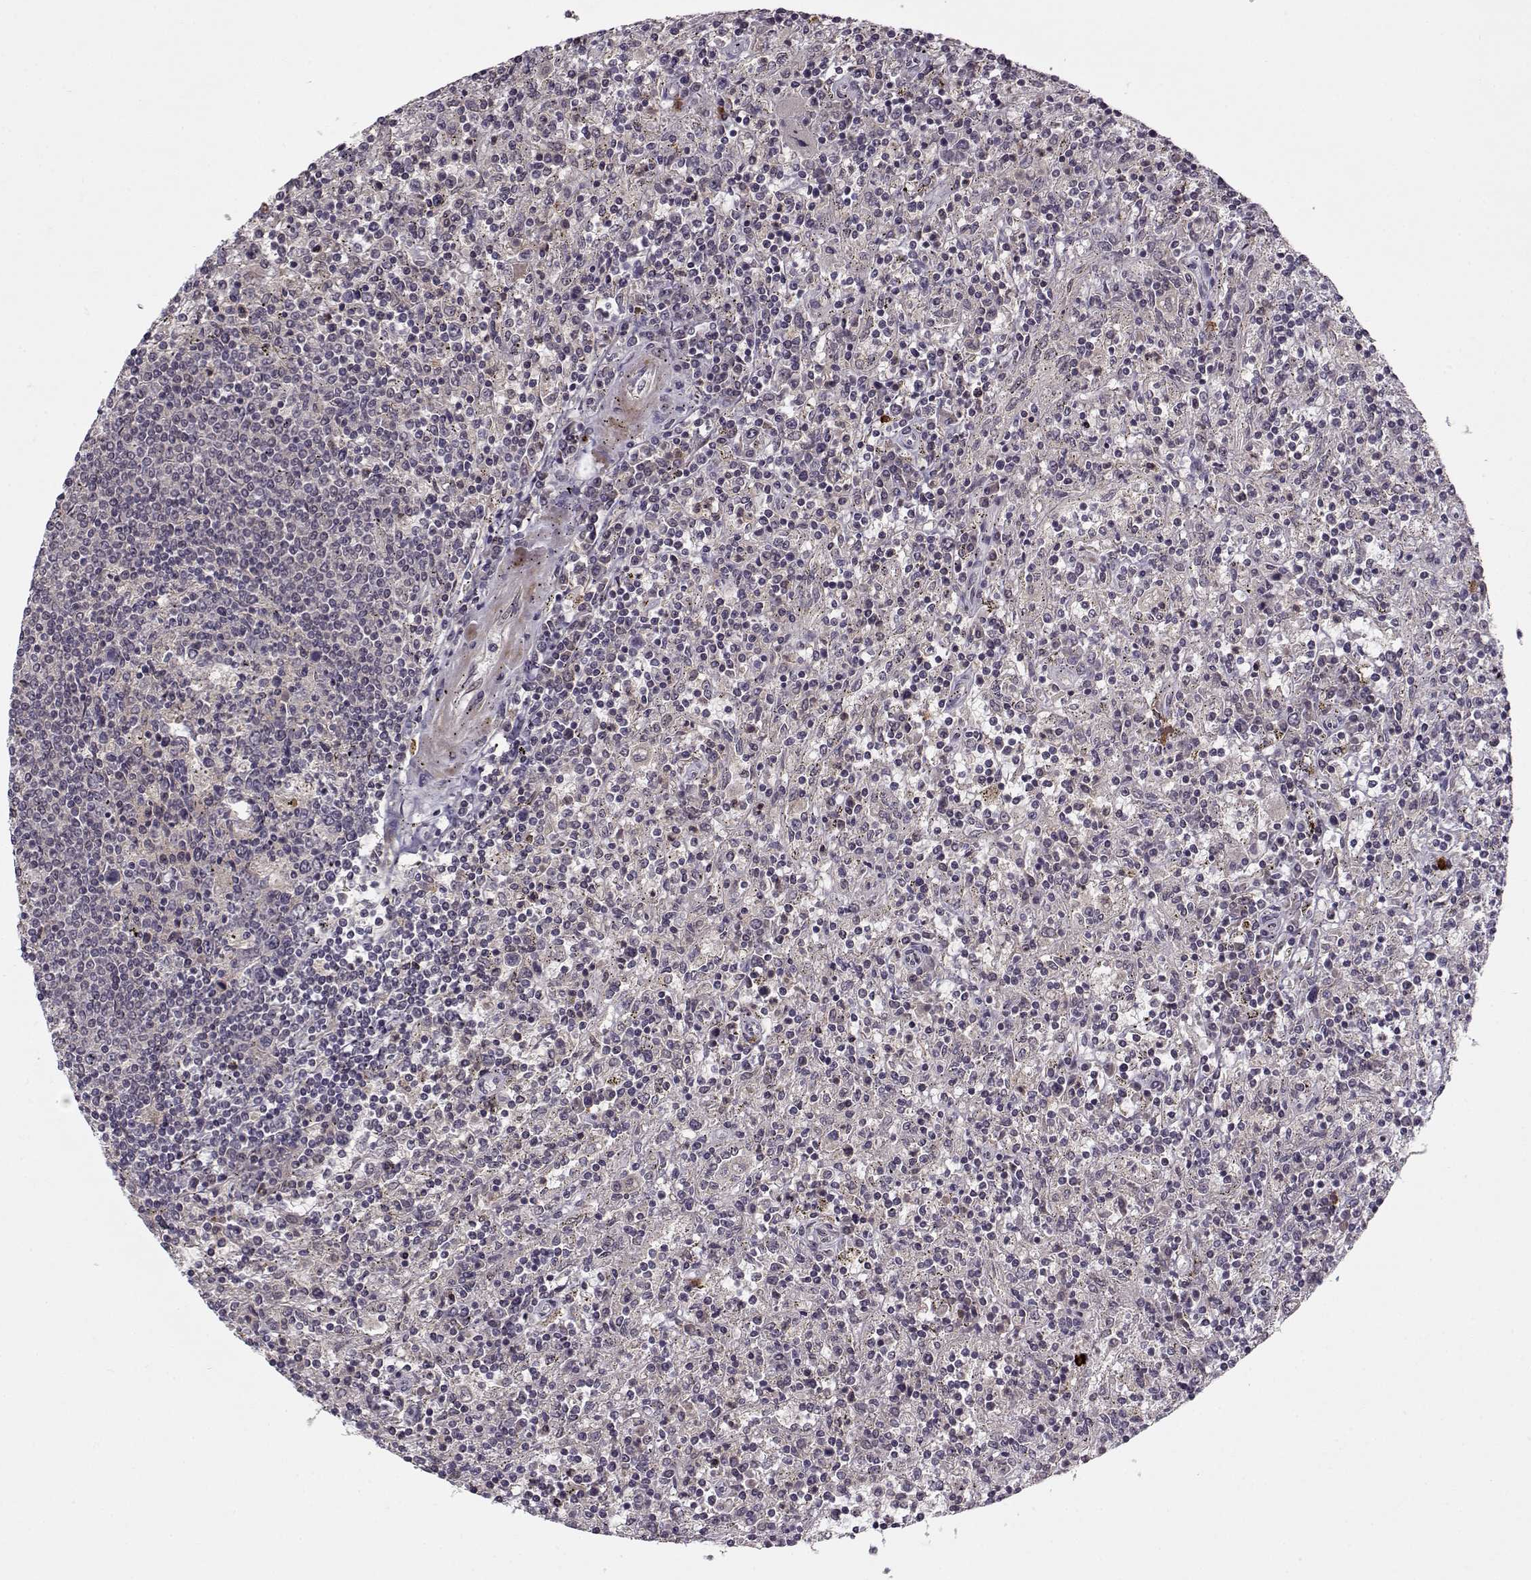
{"staining": {"intensity": "negative", "quantity": "none", "location": "none"}, "tissue": "lymphoma", "cell_type": "Tumor cells", "image_type": "cancer", "snomed": [{"axis": "morphology", "description": "Malignant lymphoma, non-Hodgkin's type, Low grade"}, {"axis": "topography", "description": "Spleen"}], "caption": "Lymphoma was stained to show a protein in brown. There is no significant staining in tumor cells. (DAB (3,3'-diaminobenzidine) IHC with hematoxylin counter stain).", "gene": "DENND4B", "patient": {"sex": "male", "age": 62}}